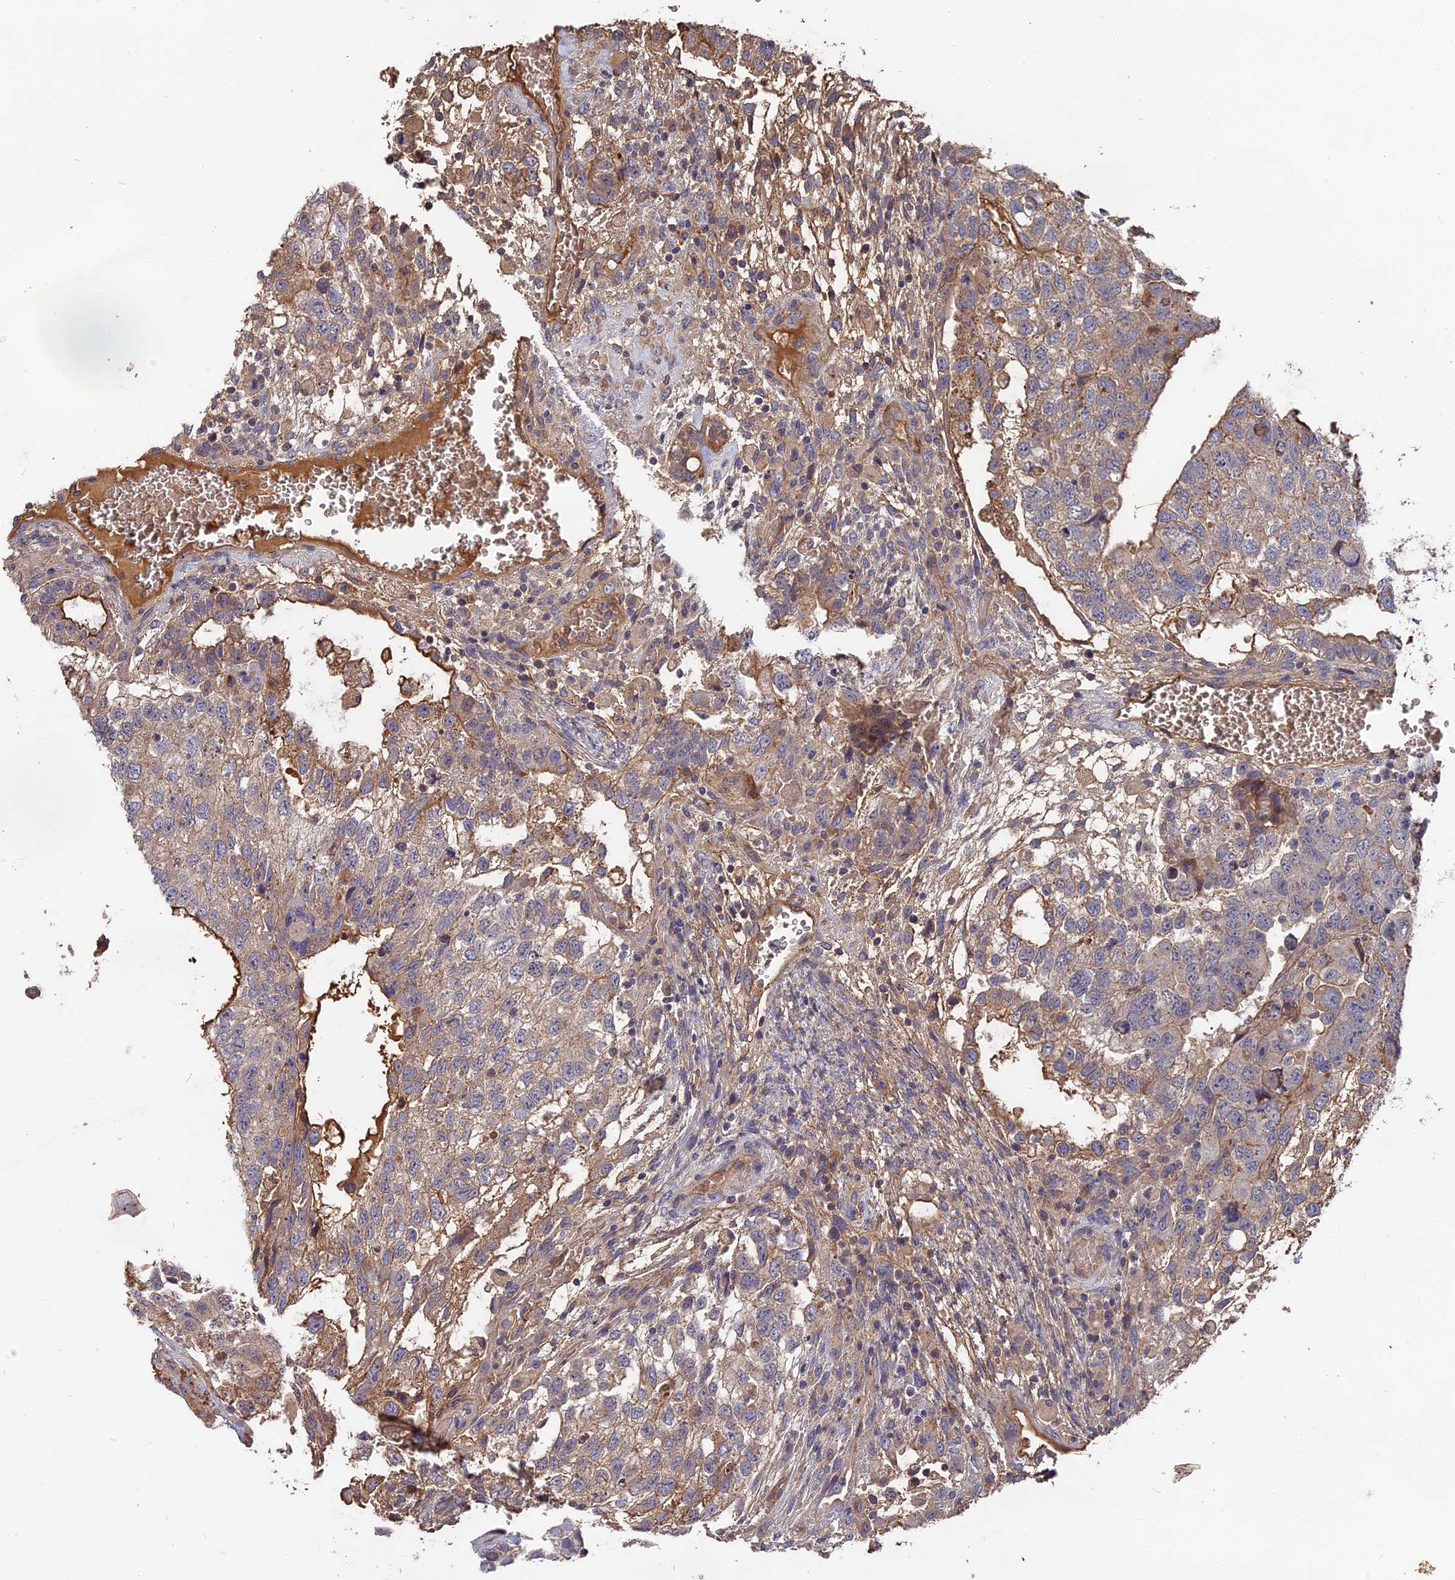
{"staining": {"intensity": "moderate", "quantity": "<25%", "location": "cytoplasmic/membranous"}, "tissue": "testis cancer", "cell_type": "Tumor cells", "image_type": "cancer", "snomed": [{"axis": "morphology", "description": "Normal tissue, NOS"}, {"axis": "morphology", "description": "Carcinoma, Embryonal, NOS"}, {"axis": "topography", "description": "Testis"}], "caption": "Immunohistochemistry (IHC) (DAB) staining of human testis embryonal carcinoma displays moderate cytoplasmic/membranous protein staining in approximately <25% of tumor cells.", "gene": "ERMAP", "patient": {"sex": "male", "age": 36}}